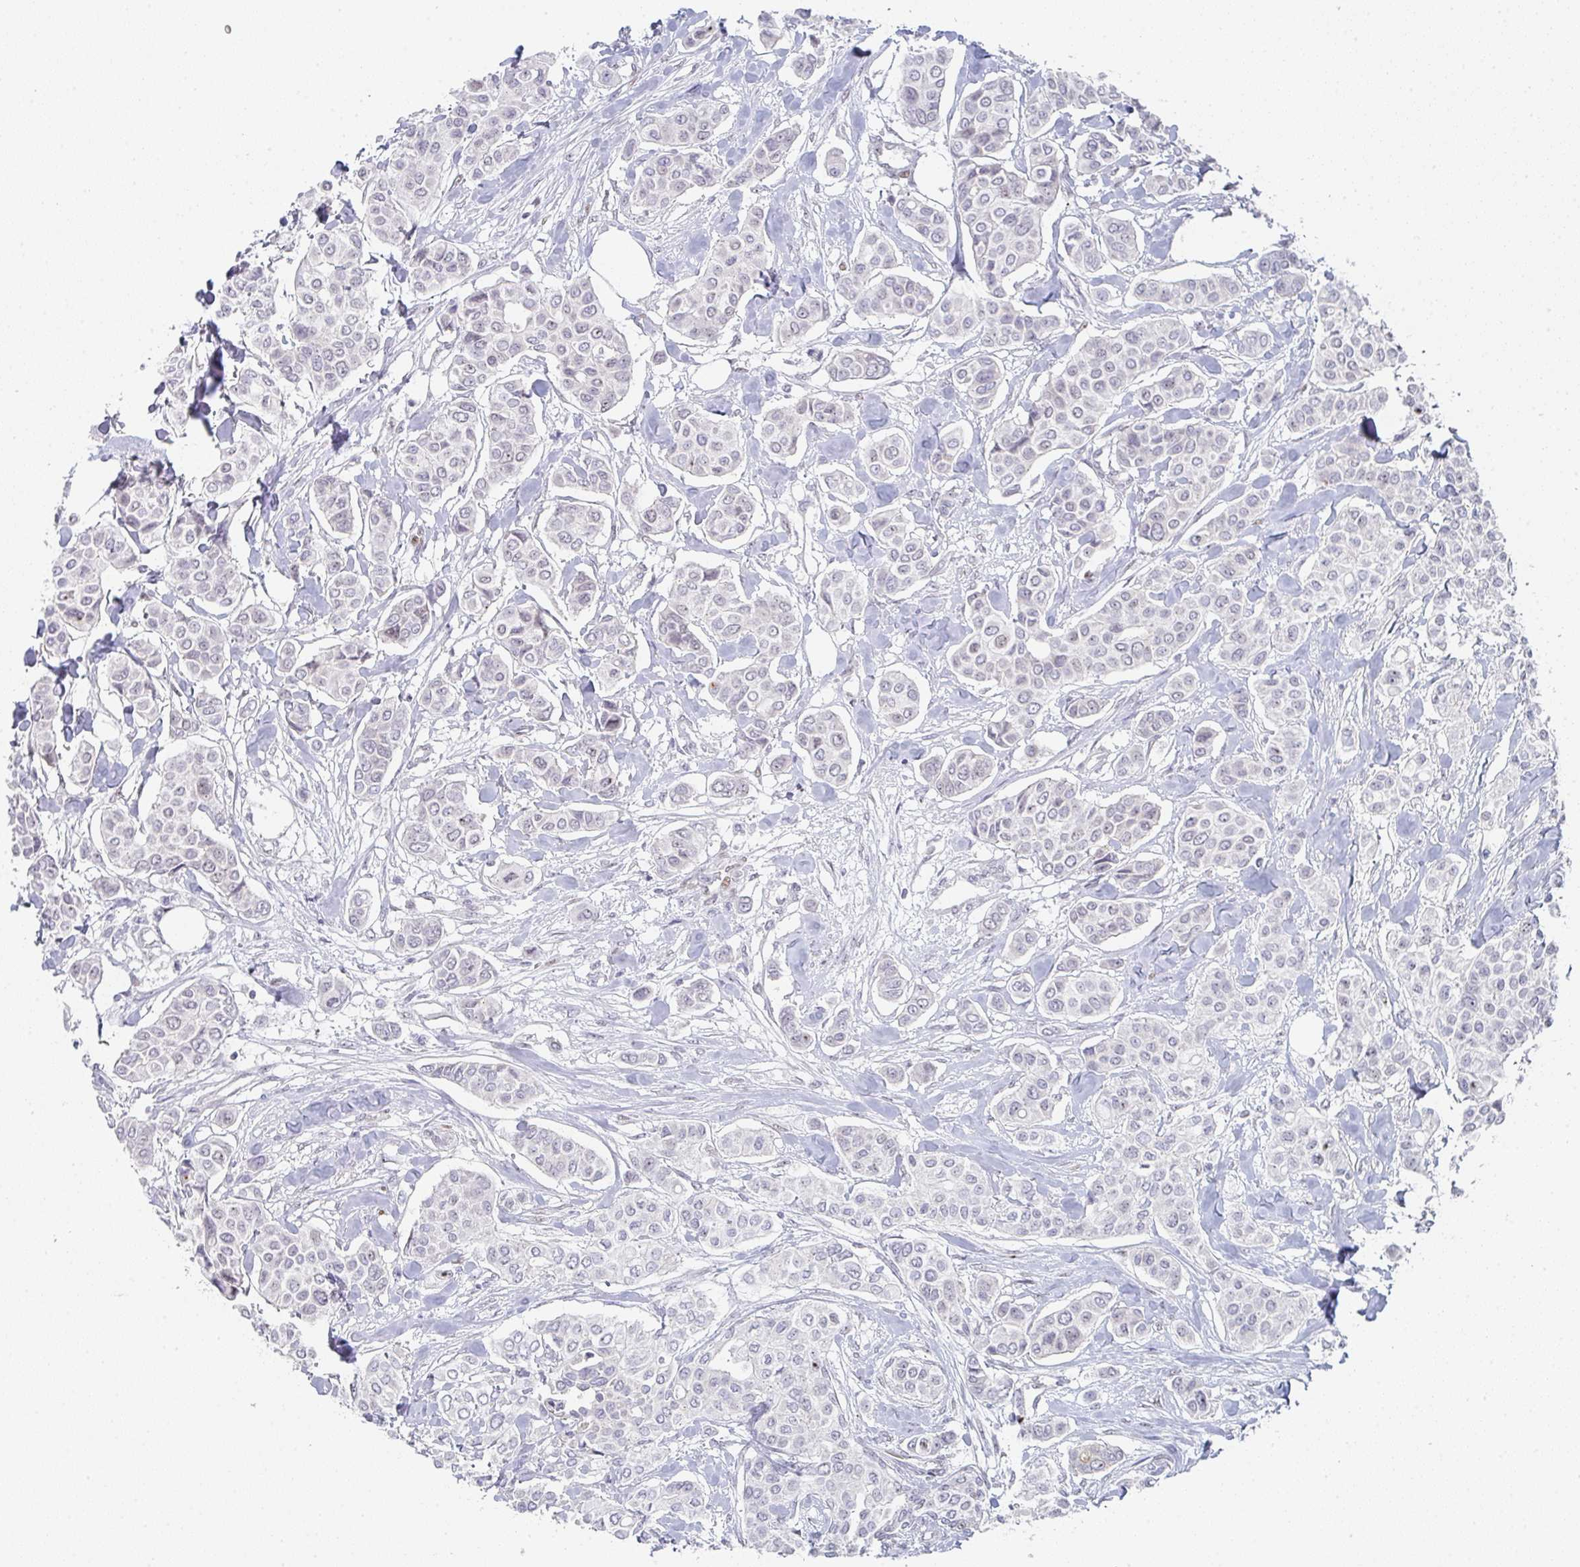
{"staining": {"intensity": "negative", "quantity": "none", "location": "none"}, "tissue": "breast cancer", "cell_type": "Tumor cells", "image_type": "cancer", "snomed": [{"axis": "morphology", "description": "Lobular carcinoma"}, {"axis": "topography", "description": "Breast"}], "caption": "High power microscopy micrograph of an immunohistochemistry photomicrograph of breast cancer (lobular carcinoma), revealing no significant staining in tumor cells.", "gene": "POU2AF2", "patient": {"sex": "female", "age": 51}}